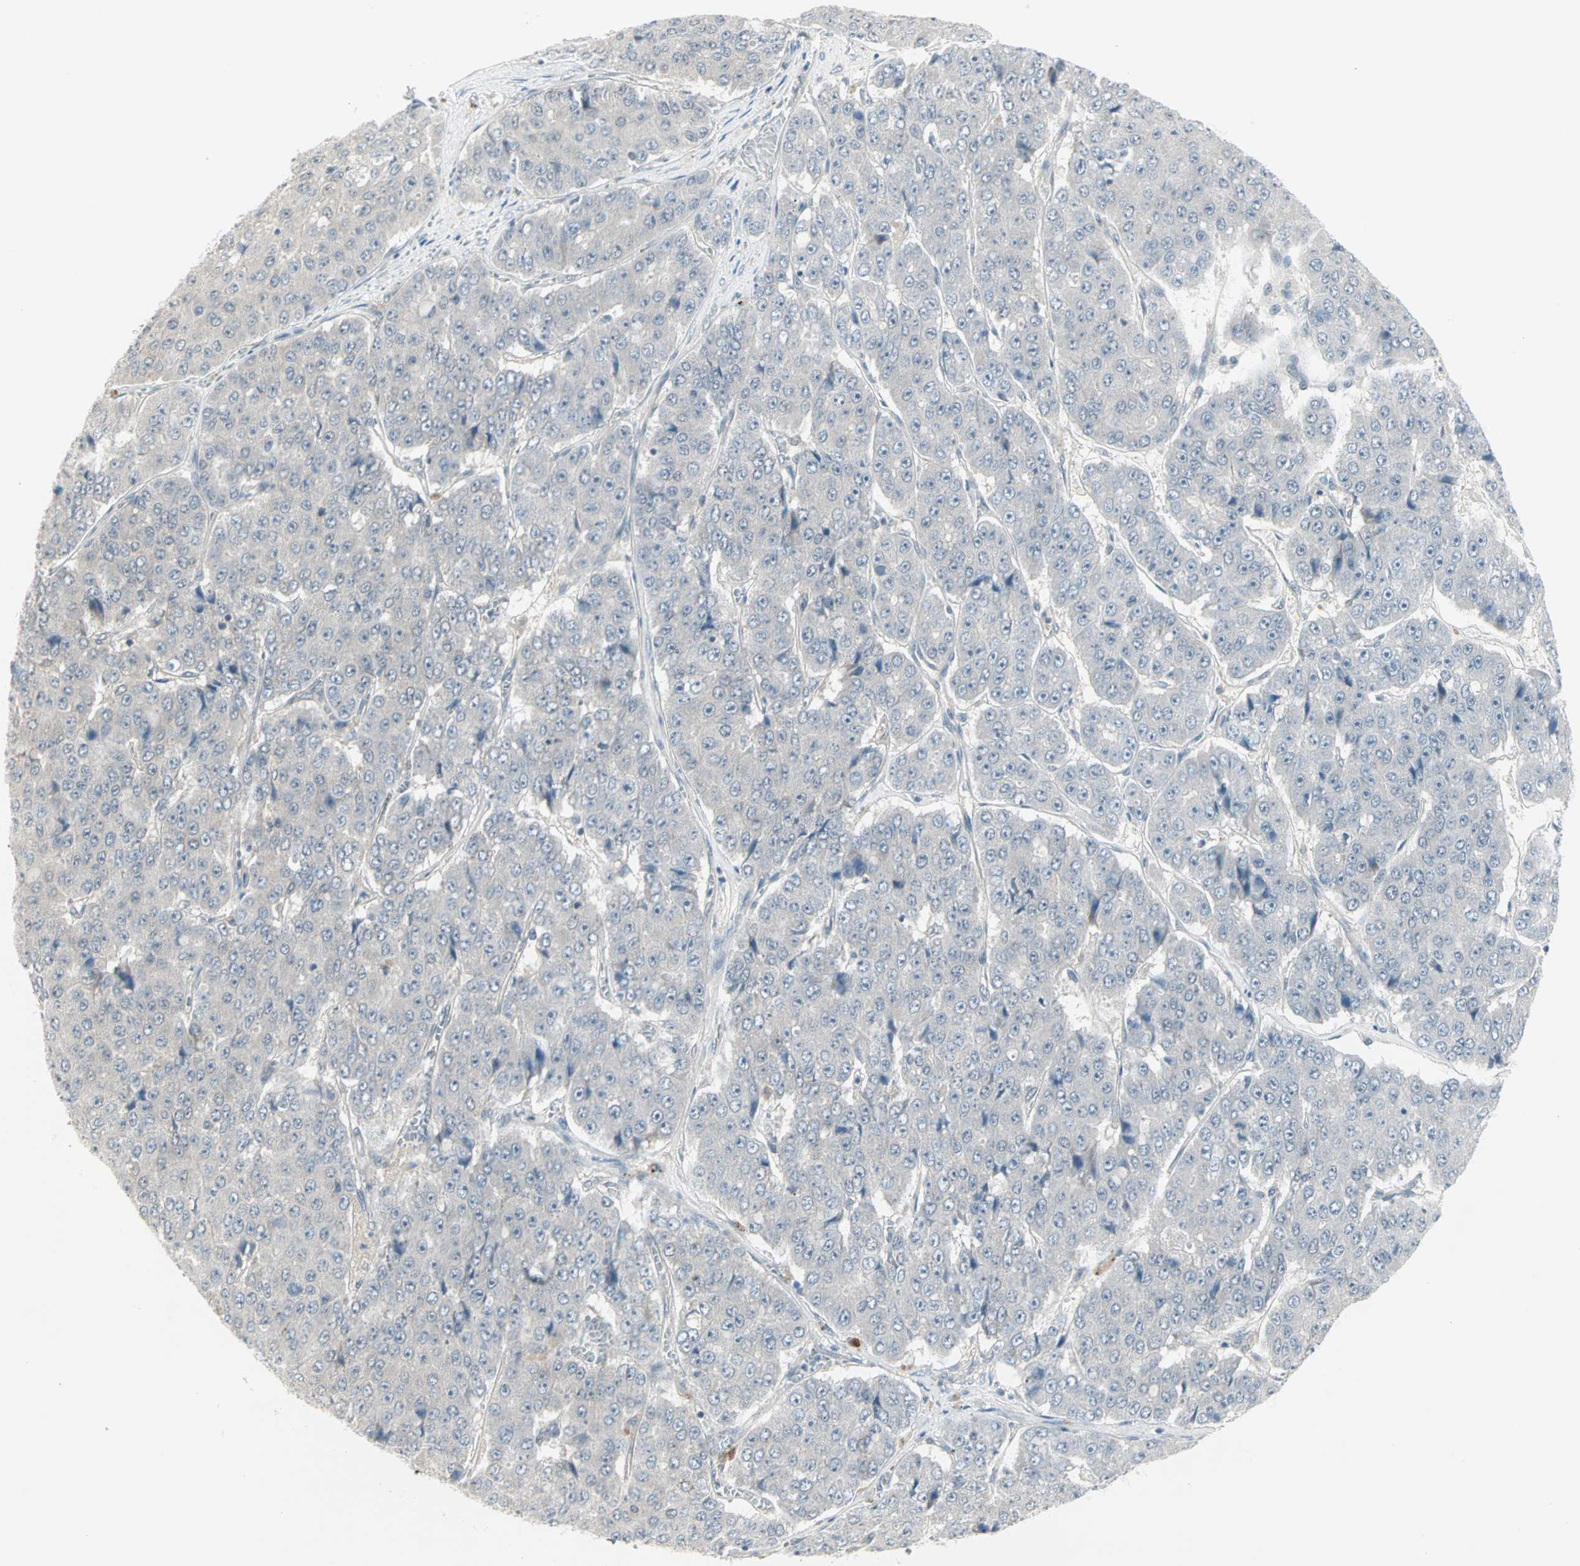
{"staining": {"intensity": "negative", "quantity": "none", "location": "none"}, "tissue": "pancreatic cancer", "cell_type": "Tumor cells", "image_type": "cancer", "snomed": [{"axis": "morphology", "description": "Adenocarcinoma, NOS"}, {"axis": "topography", "description": "Pancreas"}], "caption": "Human adenocarcinoma (pancreatic) stained for a protein using immunohistochemistry (IHC) exhibits no staining in tumor cells.", "gene": "PTPA", "patient": {"sex": "male", "age": 50}}